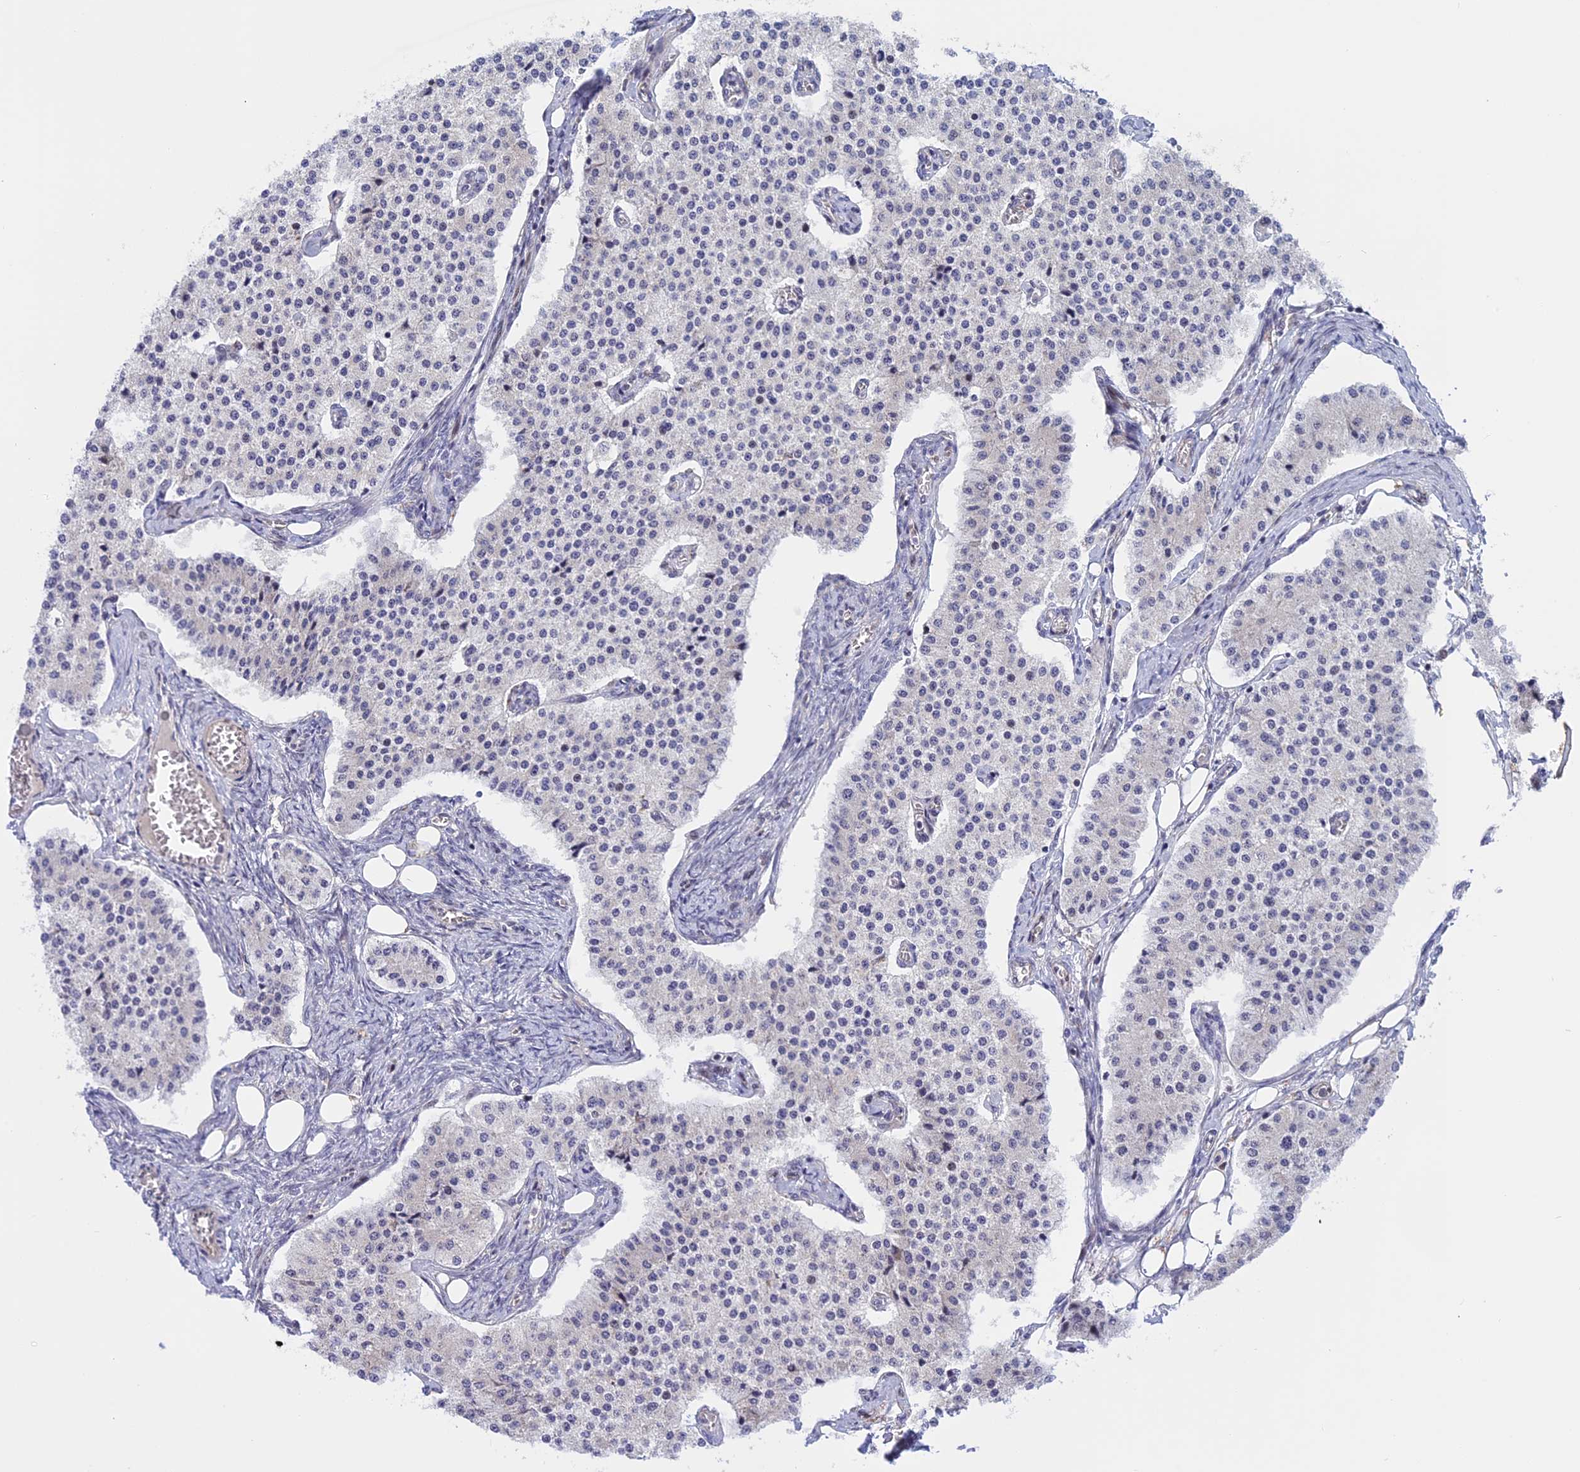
{"staining": {"intensity": "negative", "quantity": "none", "location": "none"}, "tissue": "carcinoid", "cell_type": "Tumor cells", "image_type": "cancer", "snomed": [{"axis": "morphology", "description": "Carcinoid, malignant, NOS"}, {"axis": "topography", "description": "Colon"}], "caption": "Protein analysis of carcinoid displays no significant staining in tumor cells.", "gene": "POLR2C", "patient": {"sex": "female", "age": 52}}